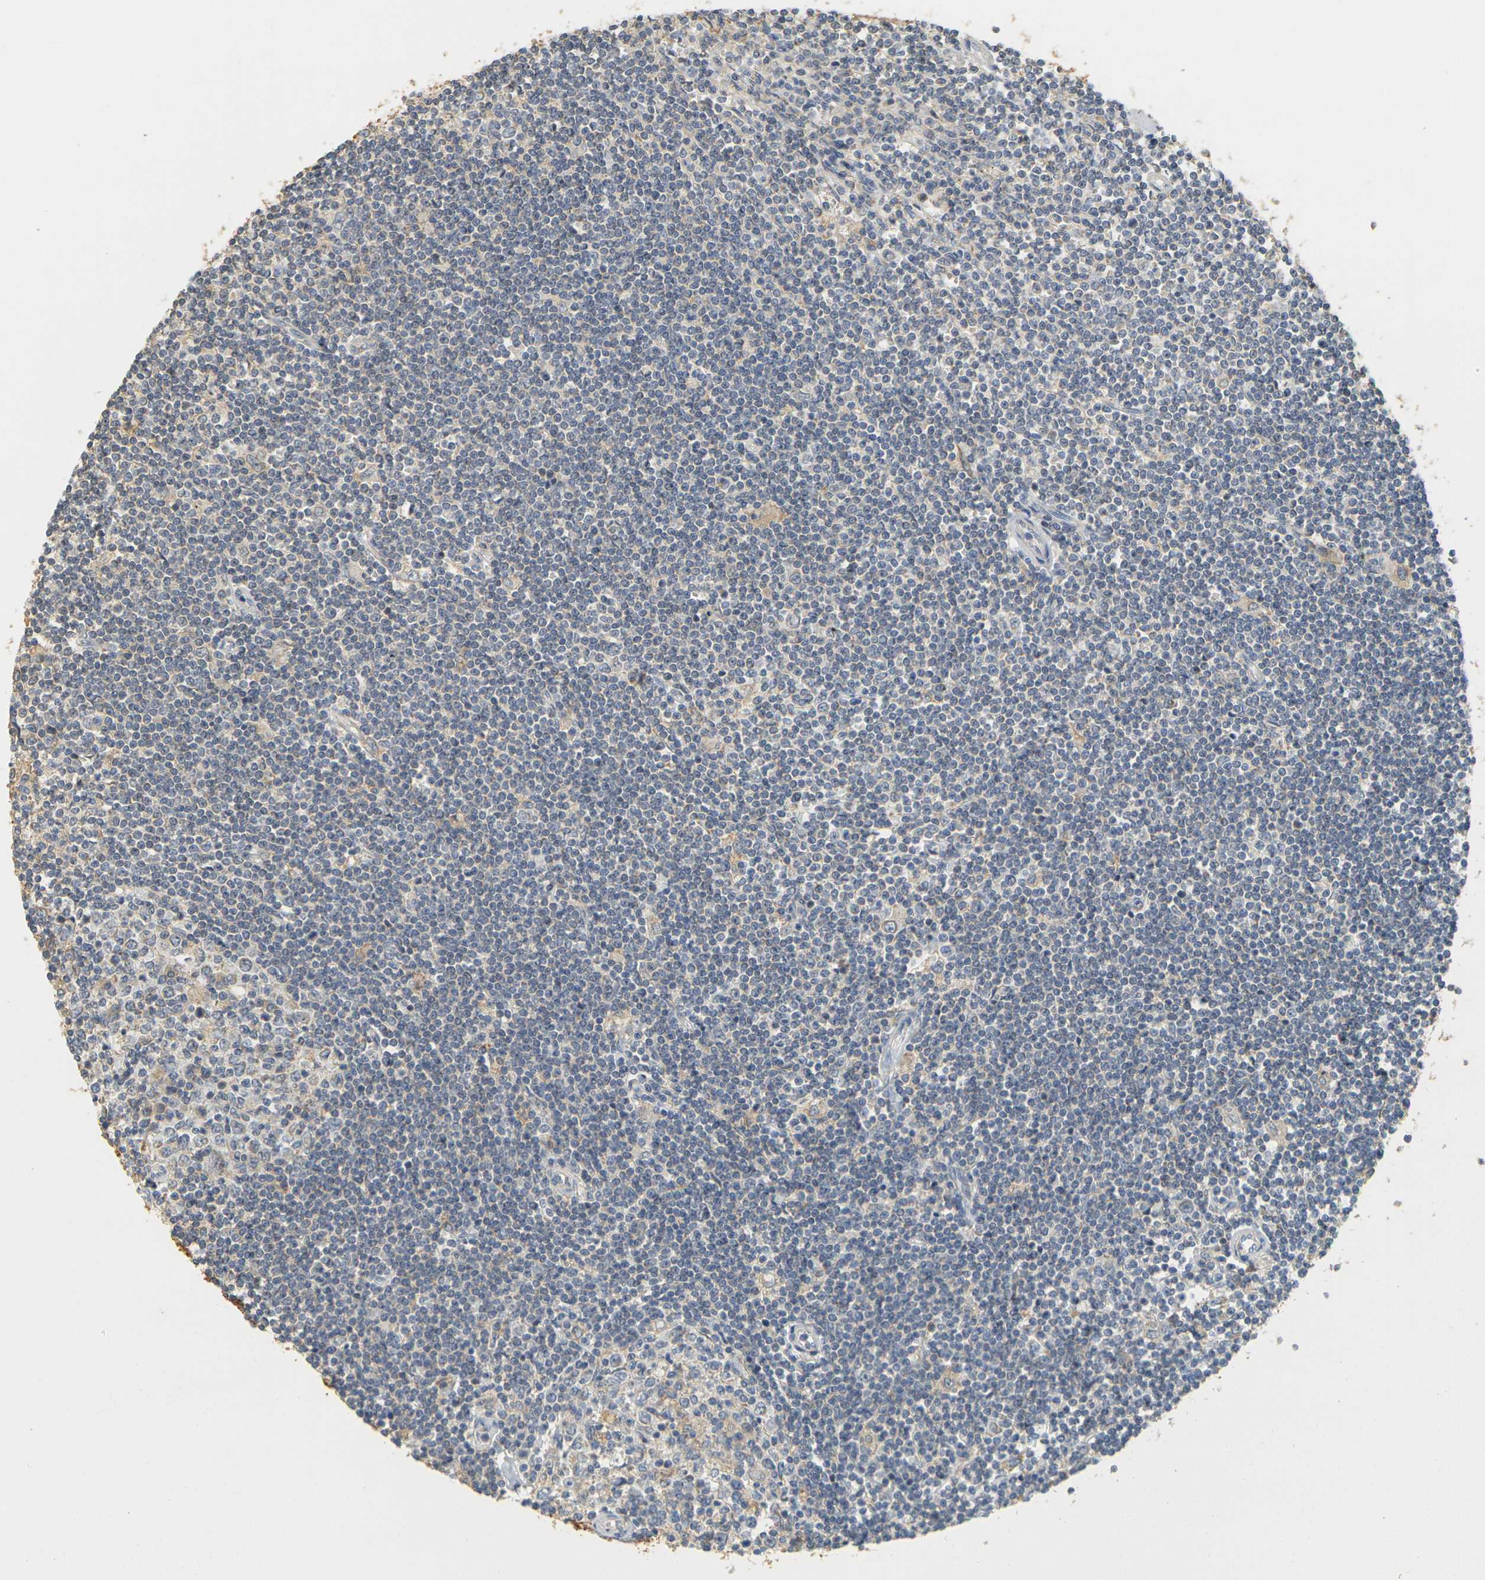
{"staining": {"intensity": "weak", "quantity": "<25%", "location": "cytoplasmic/membranous"}, "tissue": "lymphoma", "cell_type": "Tumor cells", "image_type": "cancer", "snomed": [{"axis": "morphology", "description": "Malignant lymphoma, non-Hodgkin's type, Low grade"}, {"axis": "topography", "description": "Spleen"}], "caption": "Malignant lymphoma, non-Hodgkin's type (low-grade) was stained to show a protein in brown. There is no significant expression in tumor cells.", "gene": "GDAP1", "patient": {"sex": "male", "age": 76}}